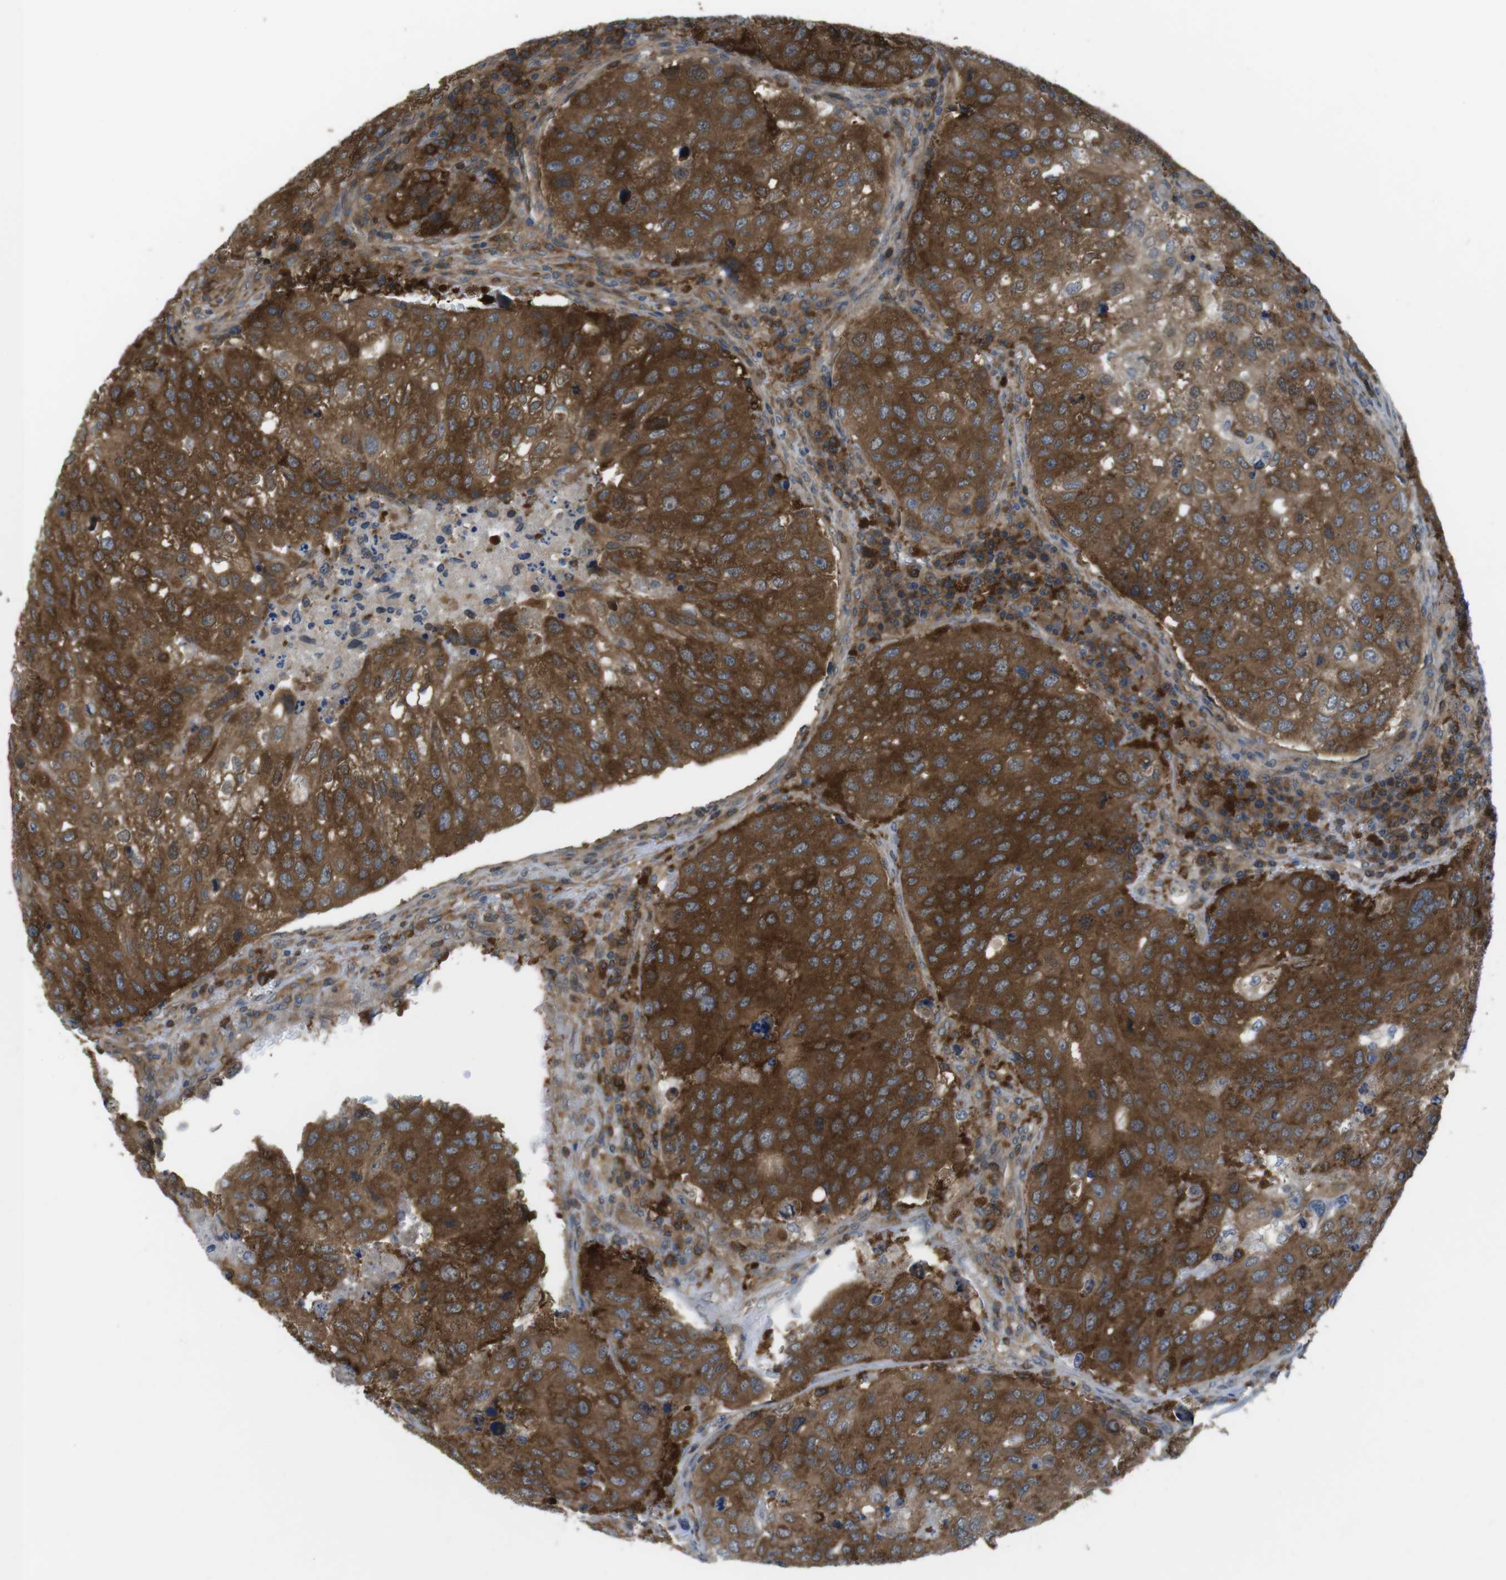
{"staining": {"intensity": "strong", "quantity": ">75%", "location": "cytoplasmic/membranous"}, "tissue": "urothelial cancer", "cell_type": "Tumor cells", "image_type": "cancer", "snomed": [{"axis": "morphology", "description": "Urothelial carcinoma, High grade"}, {"axis": "topography", "description": "Lymph node"}, {"axis": "topography", "description": "Urinary bladder"}], "caption": "IHC of urothelial cancer demonstrates high levels of strong cytoplasmic/membranous expression in about >75% of tumor cells.", "gene": "MTHFD1", "patient": {"sex": "male", "age": 51}}